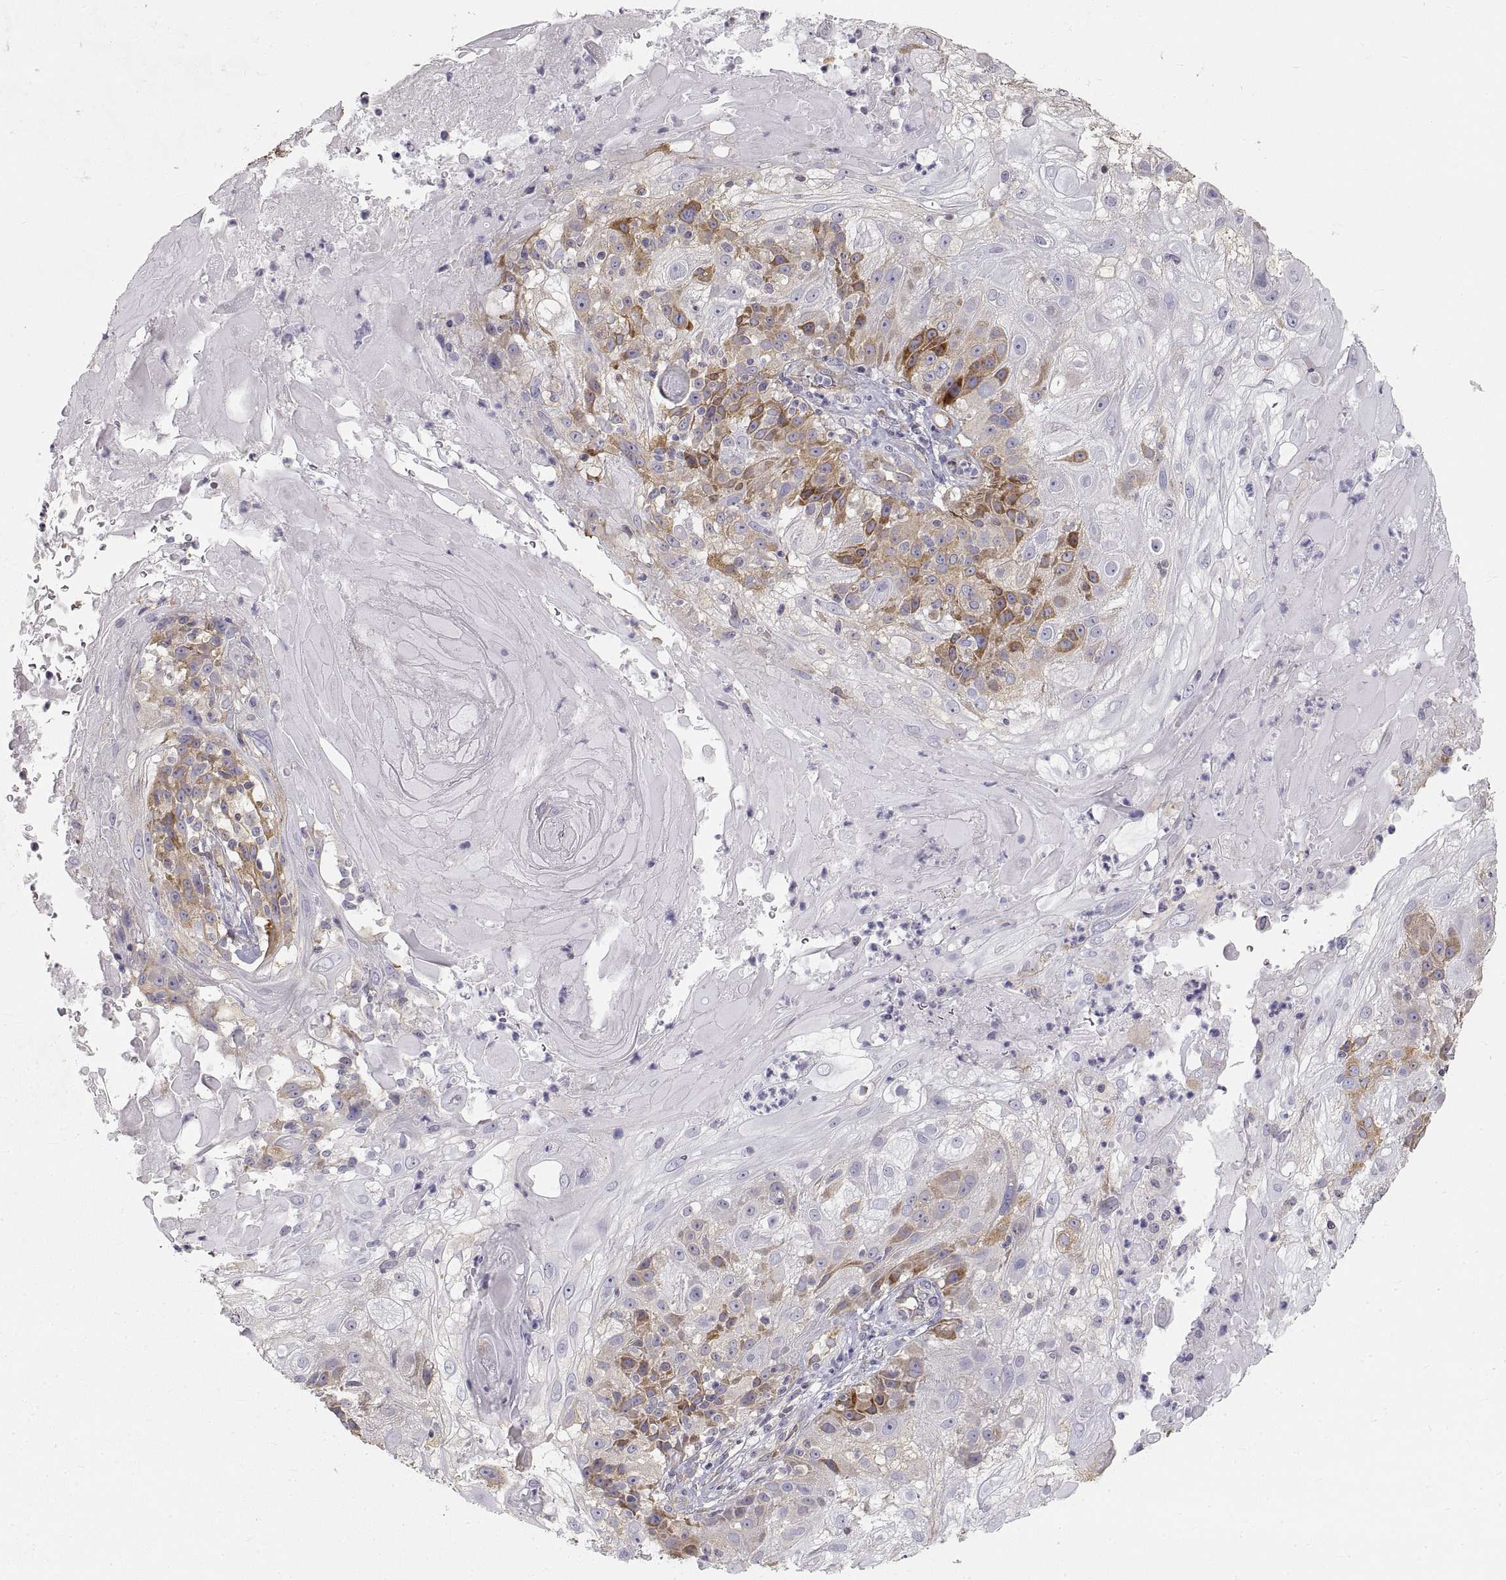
{"staining": {"intensity": "strong", "quantity": "<25%", "location": "cytoplasmic/membranous"}, "tissue": "skin cancer", "cell_type": "Tumor cells", "image_type": "cancer", "snomed": [{"axis": "morphology", "description": "Normal tissue, NOS"}, {"axis": "morphology", "description": "Squamous cell carcinoma, NOS"}, {"axis": "topography", "description": "Skin"}], "caption": "IHC (DAB (3,3'-diaminobenzidine)) staining of skin cancer (squamous cell carcinoma) reveals strong cytoplasmic/membranous protein expression in approximately <25% of tumor cells.", "gene": "HSP90AB1", "patient": {"sex": "female", "age": 83}}